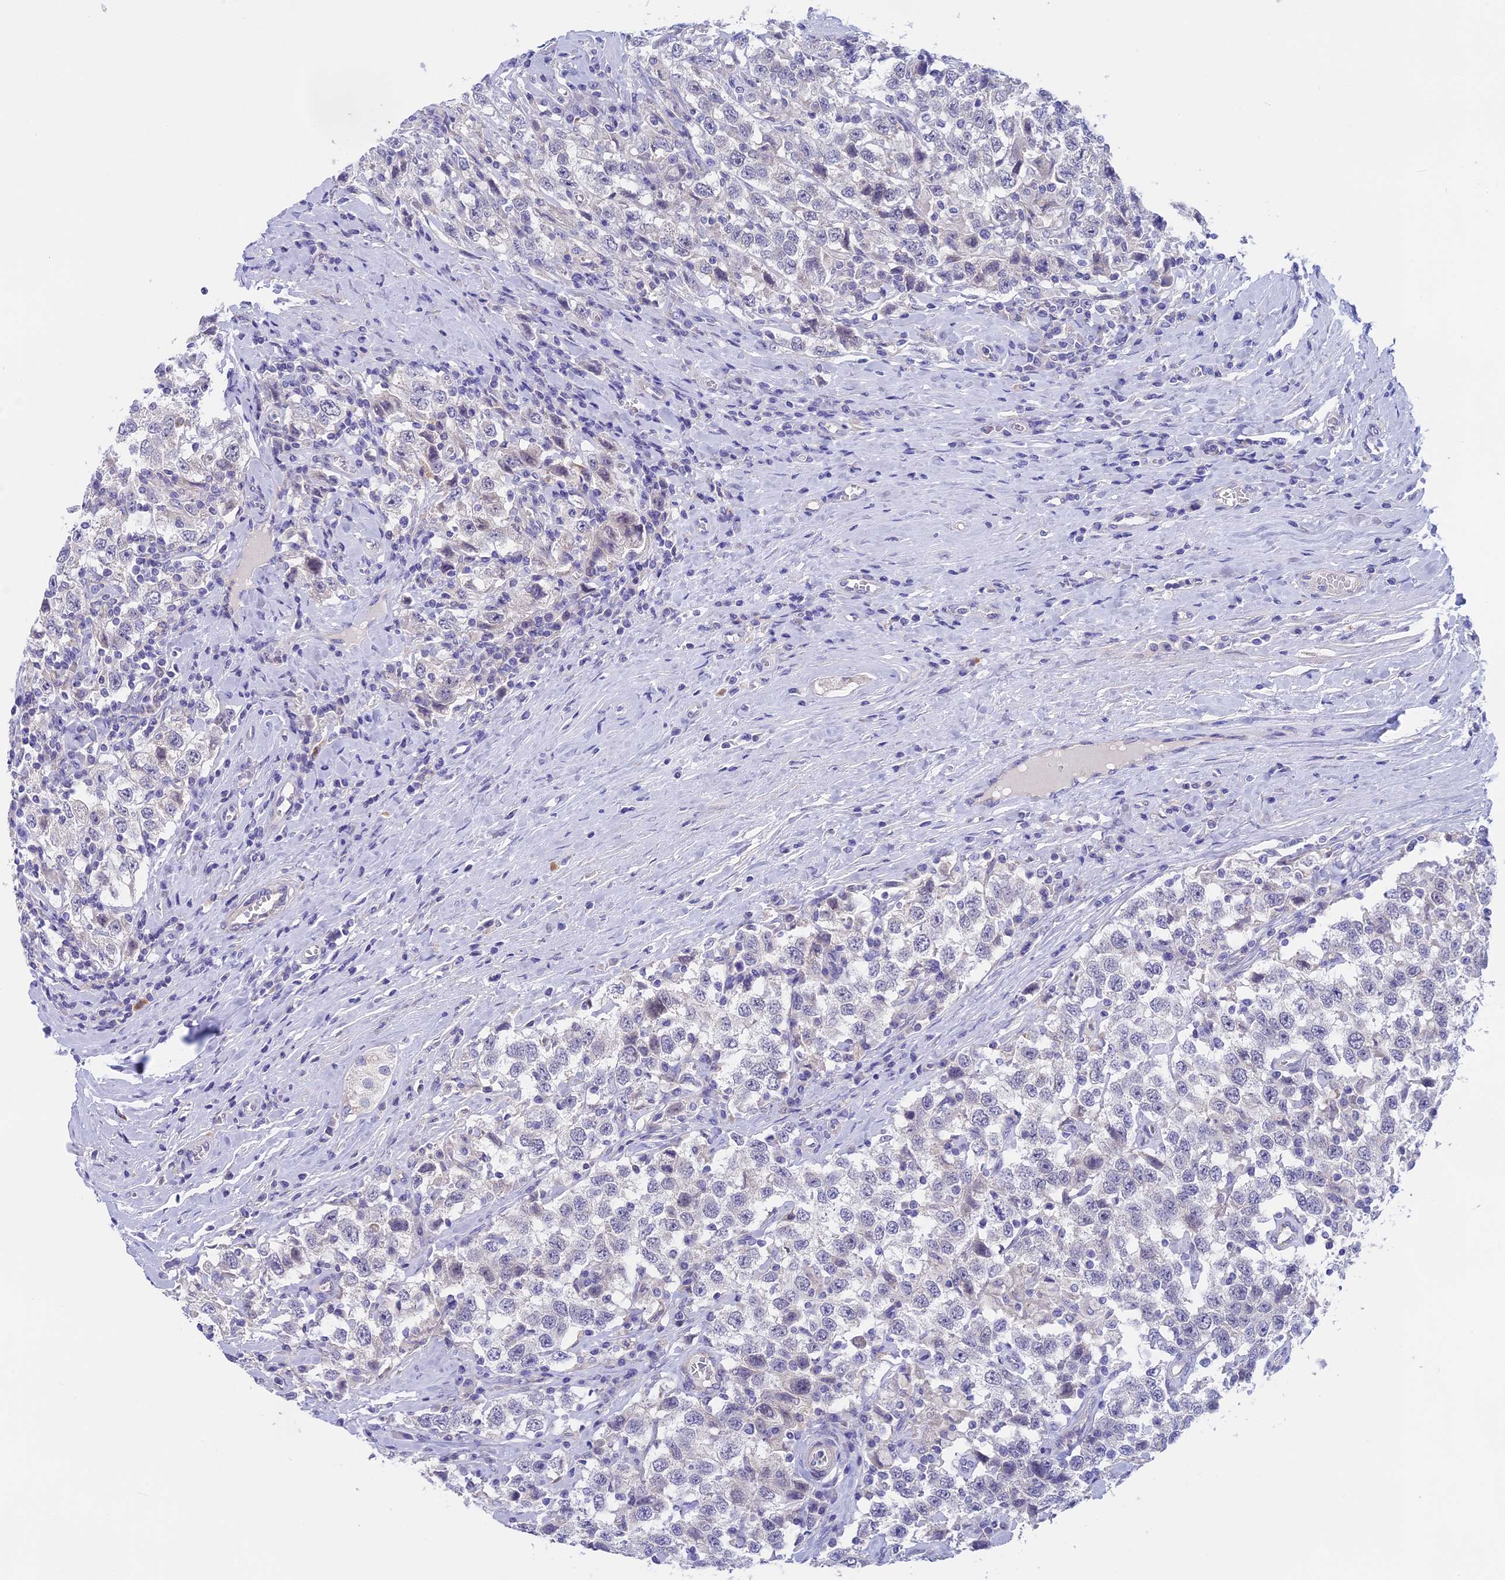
{"staining": {"intensity": "negative", "quantity": "none", "location": "none"}, "tissue": "testis cancer", "cell_type": "Tumor cells", "image_type": "cancer", "snomed": [{"axis": "morphology", "description": "Seminoma, NOS"}, {"axis": "topography", "description": "Testis"}], "caption": "Tumor cells are negative for protein expression in human testis cancer (seminoma).", "gene": "GLB1L", "patient": {"sex": "male", "age": 41}}